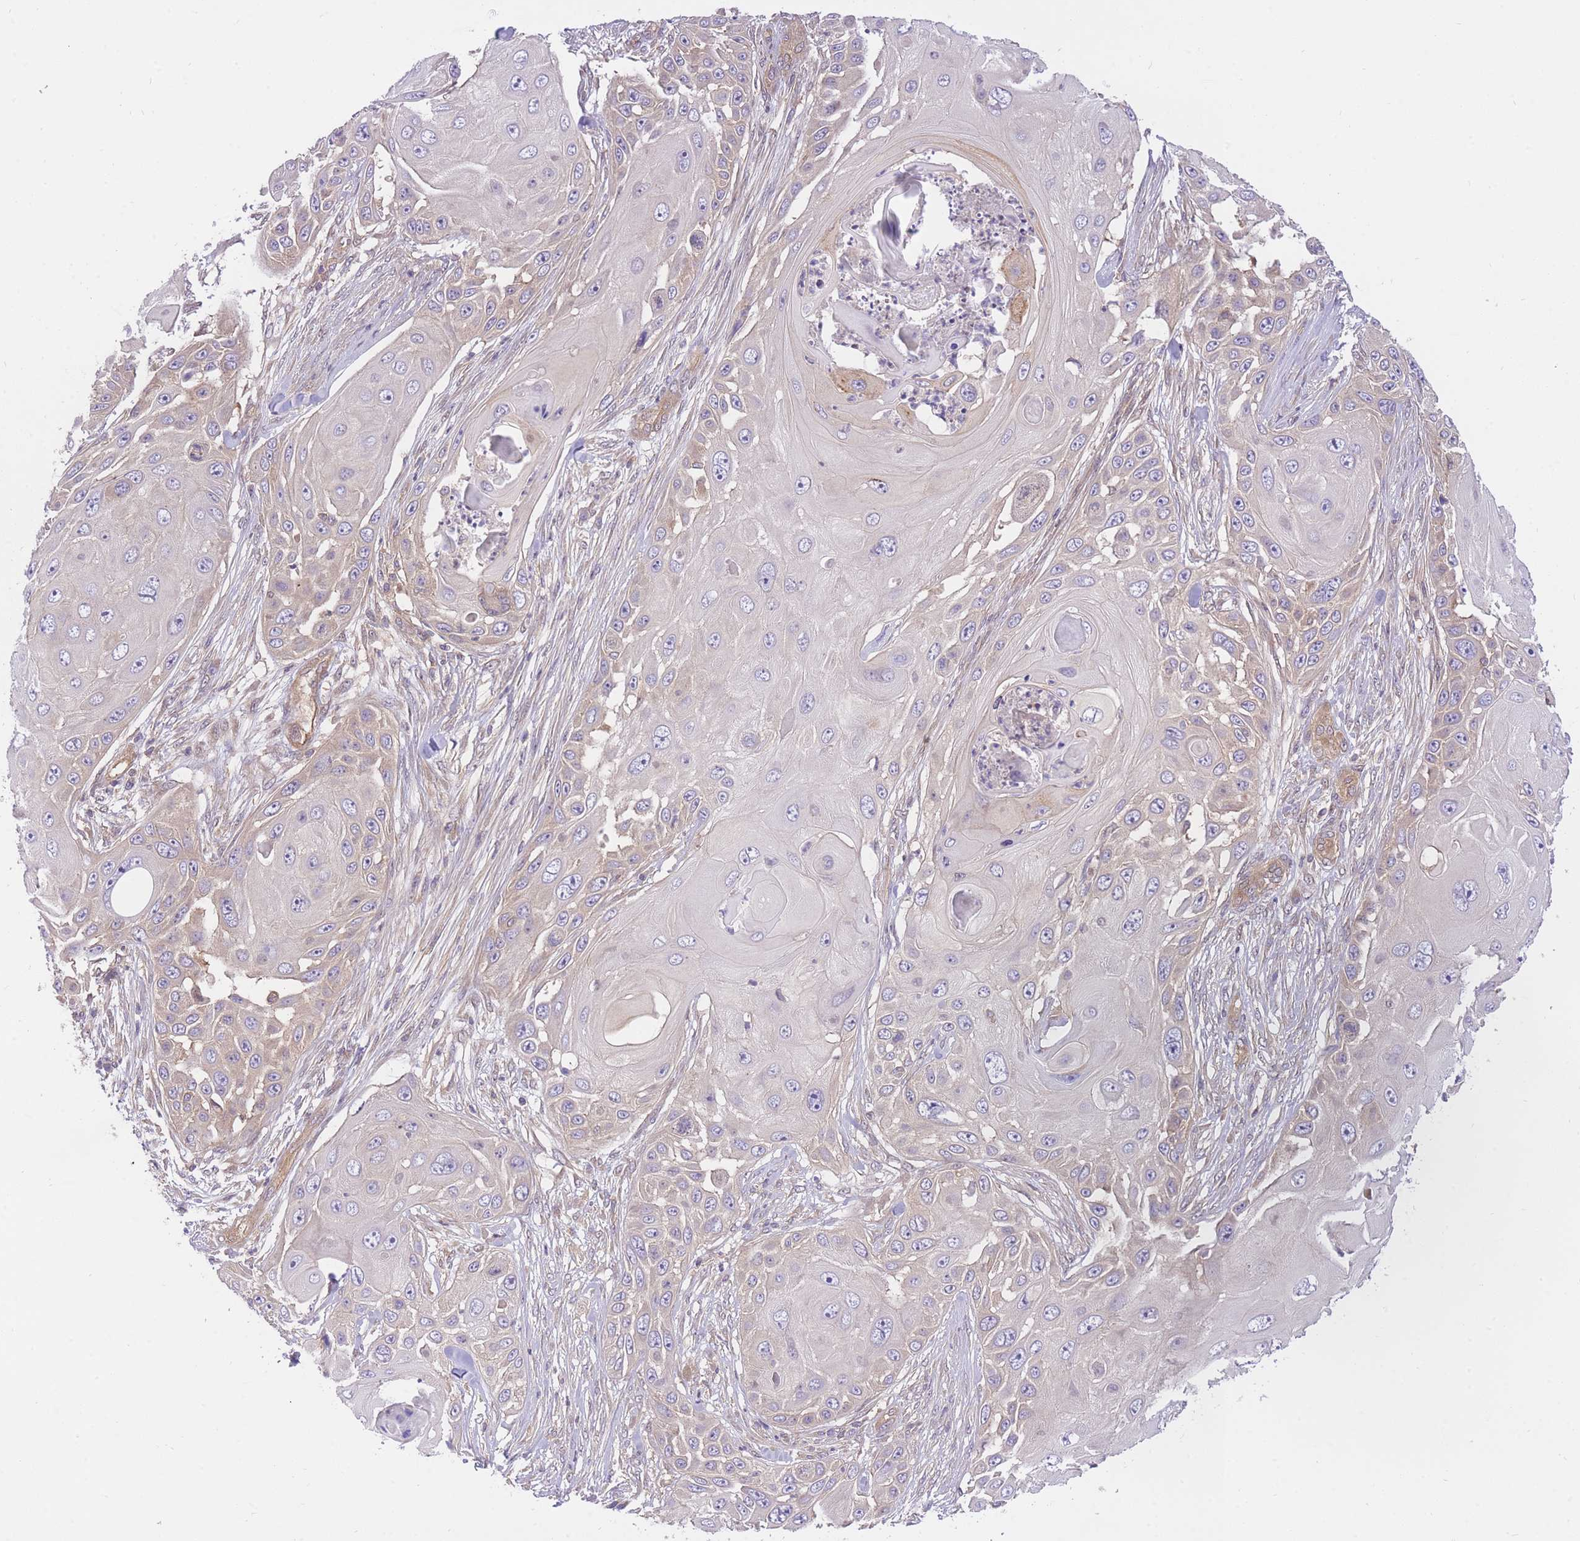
{"staining": {"intensity": "weak", "quantity": "<25%", "location": "cytoplasmic/membranous"}, "tissue": "skin cancer", "cell_type": "Tumor cells", "image_type": "cancer", "snomed": [{"axis": "morphology", "description": "Squamous cell carcinoma, NOS"}, {"axis": "topography", "description": "Skin"}], "caption": "DAB immunohistochemical staining of human skin cancer displays no significant expression in tumor cells. (Stains: DAB (3,3'-diaminobenzidine) immunohistochemistry with hematoxylin counter stain, Microscopy: brightfield microscopy at high magnification).", "gene": "PREP", "patient": {"sex": "female", "age": 44}}